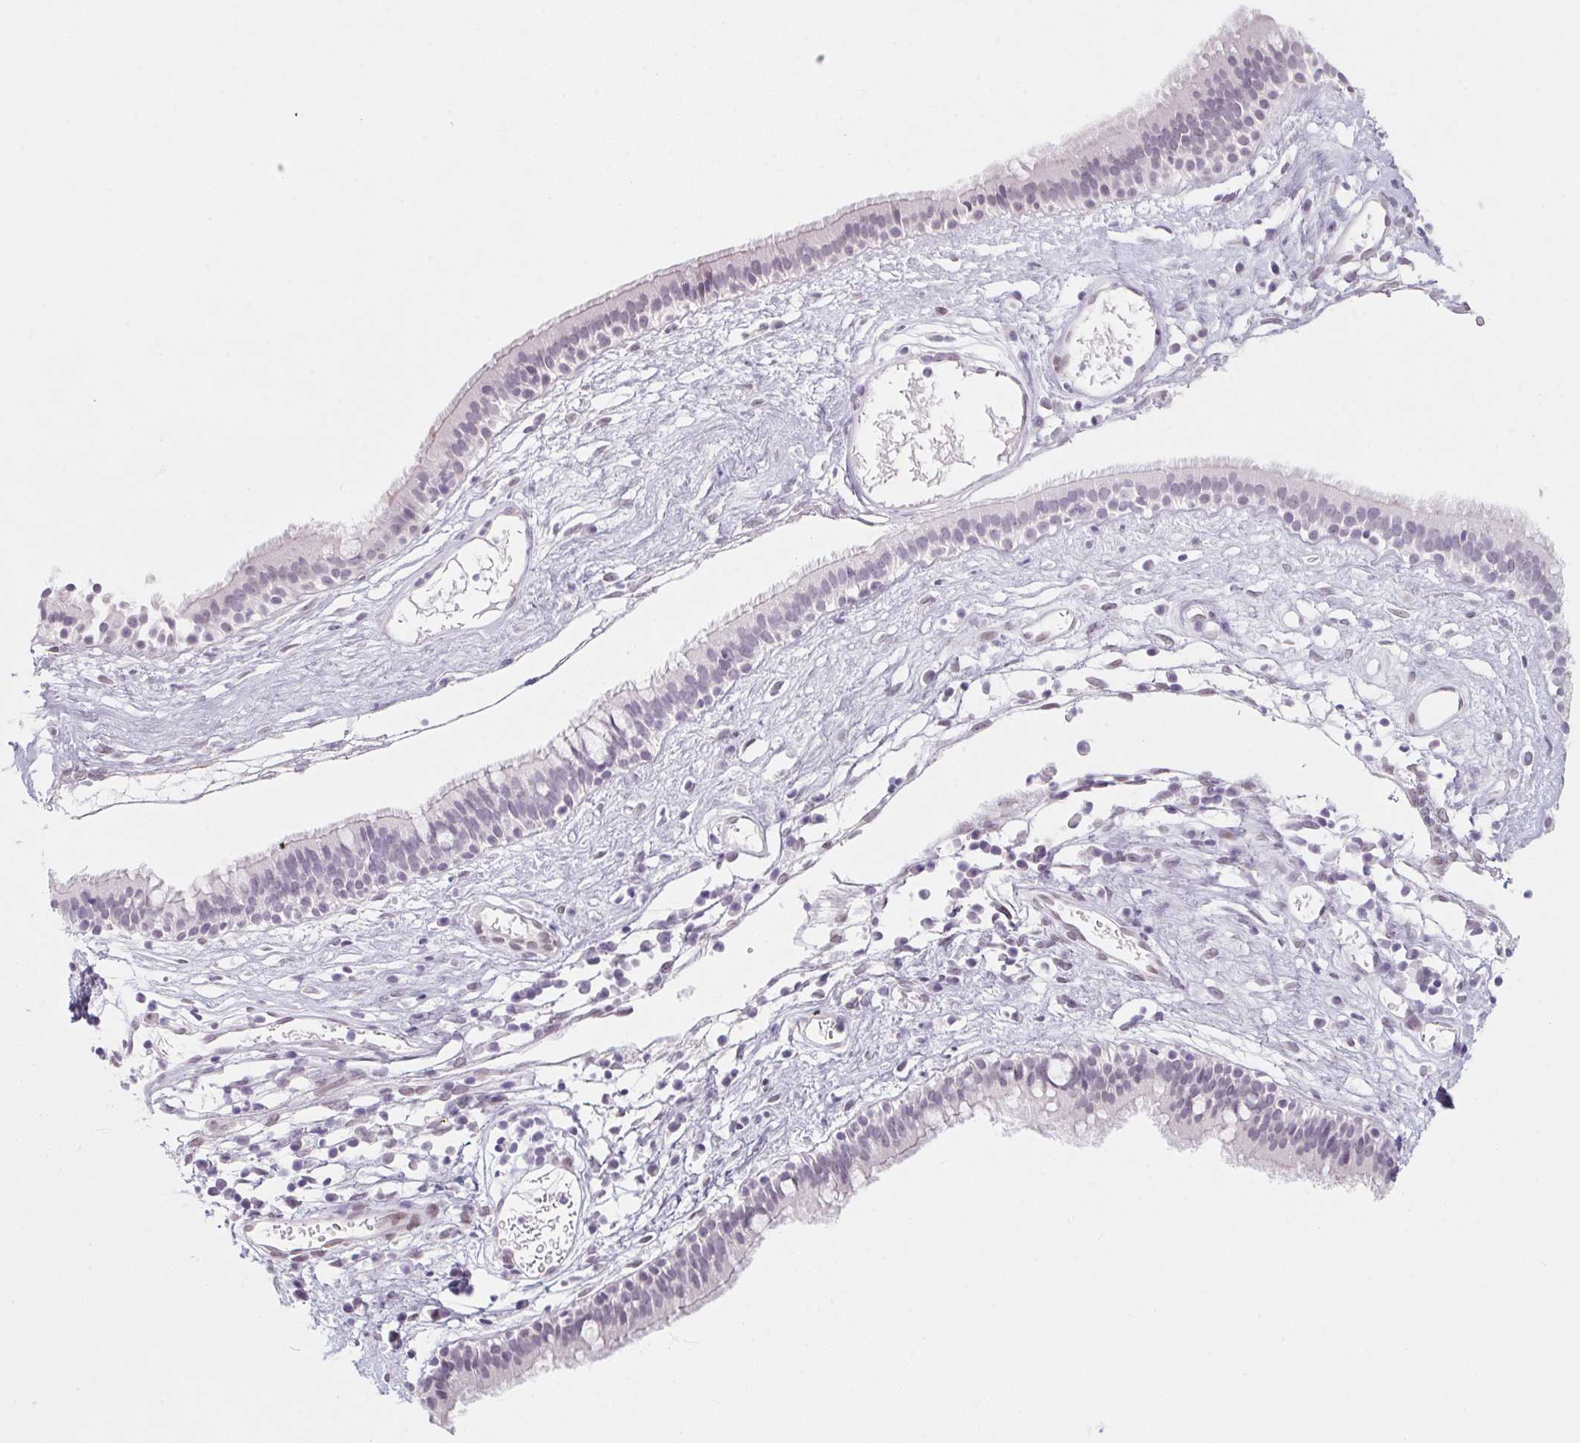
{"staining": {"intensity": "weak", "quantity": "25%-75%", "location": "nuclear"}, "tissue": "nasopharynx", "cell_type": "Respiratory epithelial cells", "image_type": "normal", "snomed": [{"axis": "morphology", "description": "Normal tissue, NOS"}, {"axis": "topography", "description": "Nasopharynx"}], "caption": "Protein expression analysis of unremarkable human nasopharynx reveals weak nuclear expression in approximately 25%-75% of respiratory epithelial cells.", "gene": "KCNQ2", "patient": {"sex": "male", "age": 24}}